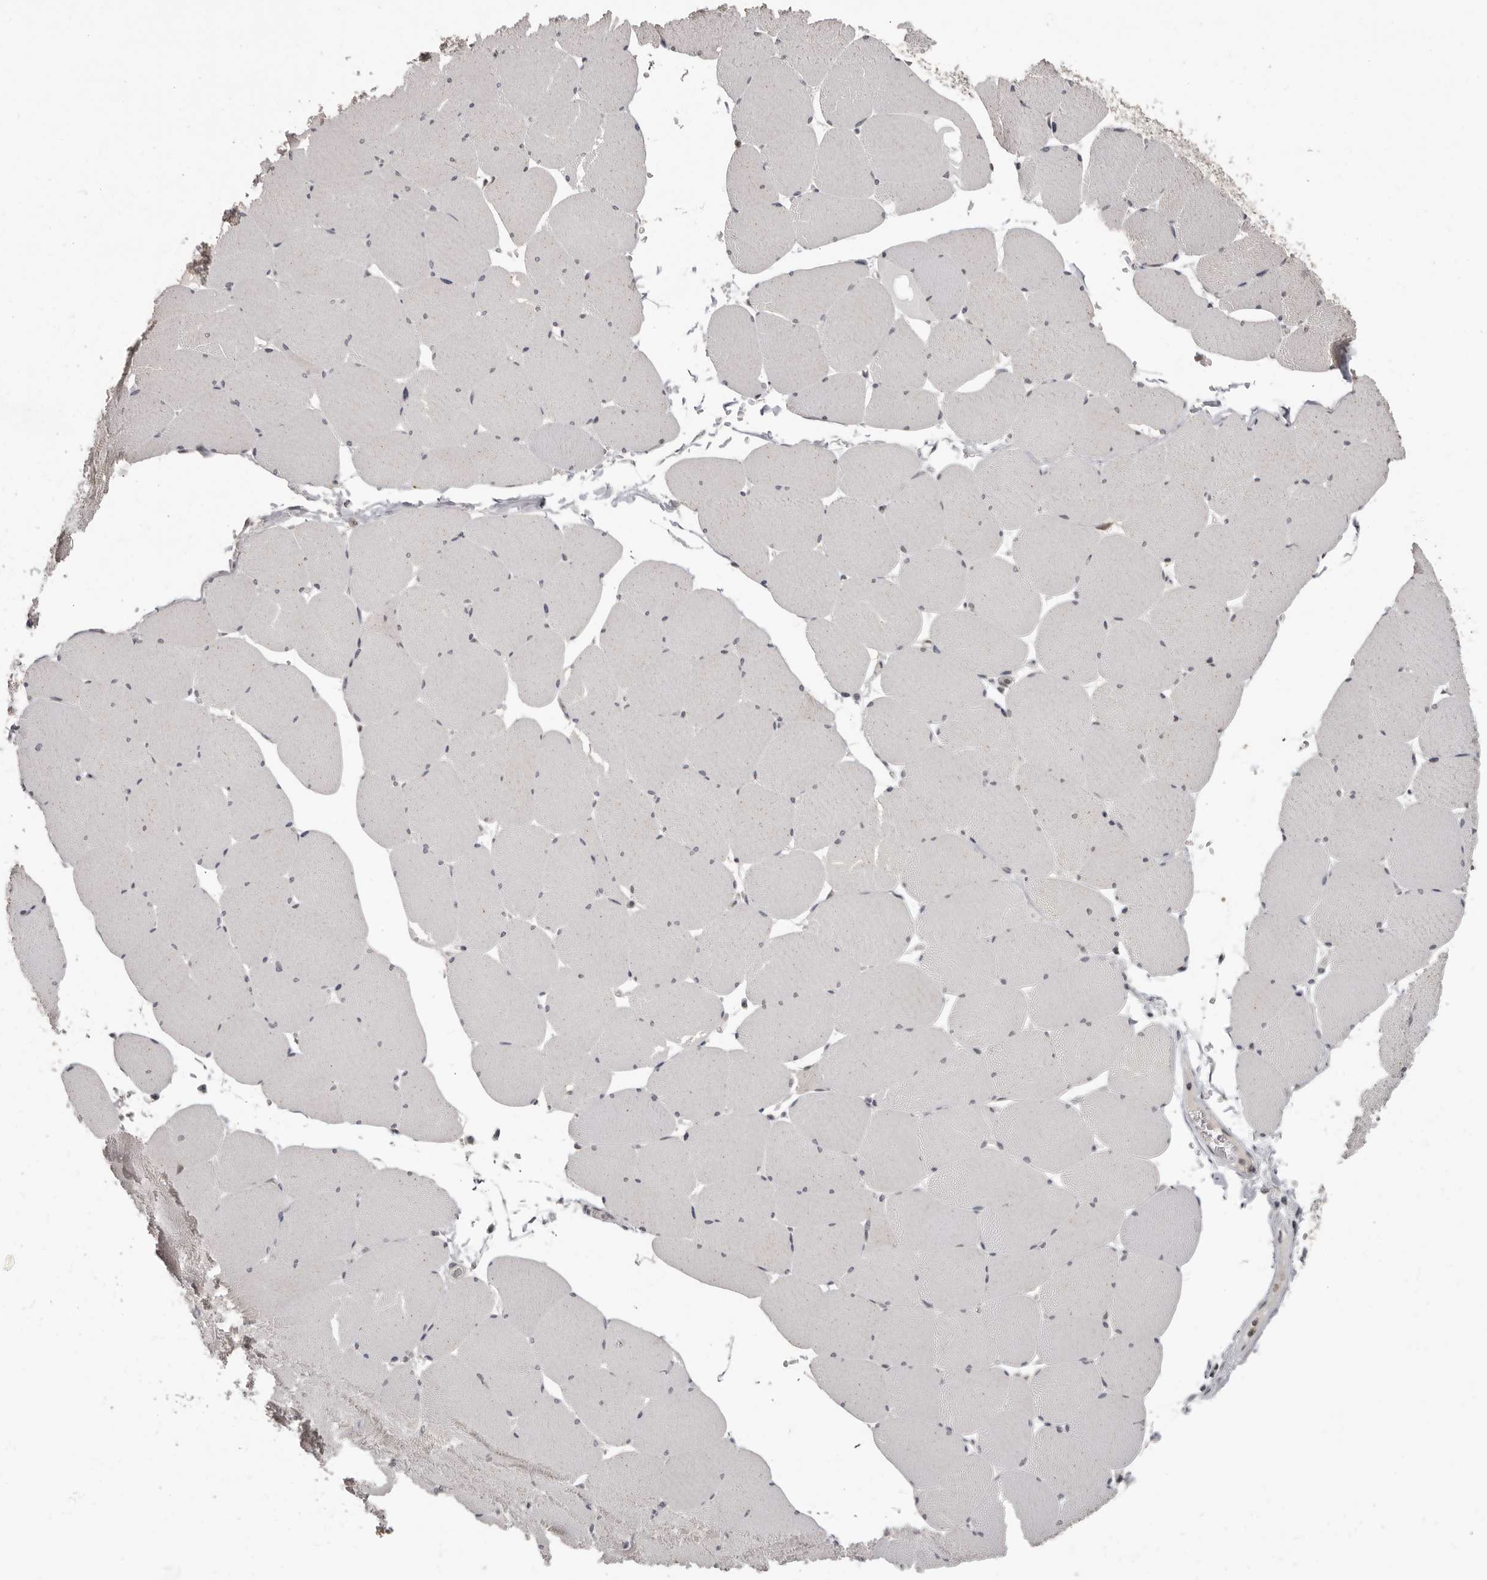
{"staining": {"intensity": "negative", "quantity": "none", "location": "none"}, "tissue": "skeletal muscle", "cell_type": "Myocytes", "image_type": "normal", "snomed": [{"axis": "morphology", "description": "Normal tissue, NOS"}, {"axis": "topography", "description": "Skeletal muscle"}, {"axis": "topography", "description": "Head-Neck"}], "caption": "Immunohistochemical staining of unremarkable skeletal muscle demonstrates no significant positivity in myocytes.", "gene": "SRCAP", "patient": {"sex": "male", "age": 66}}